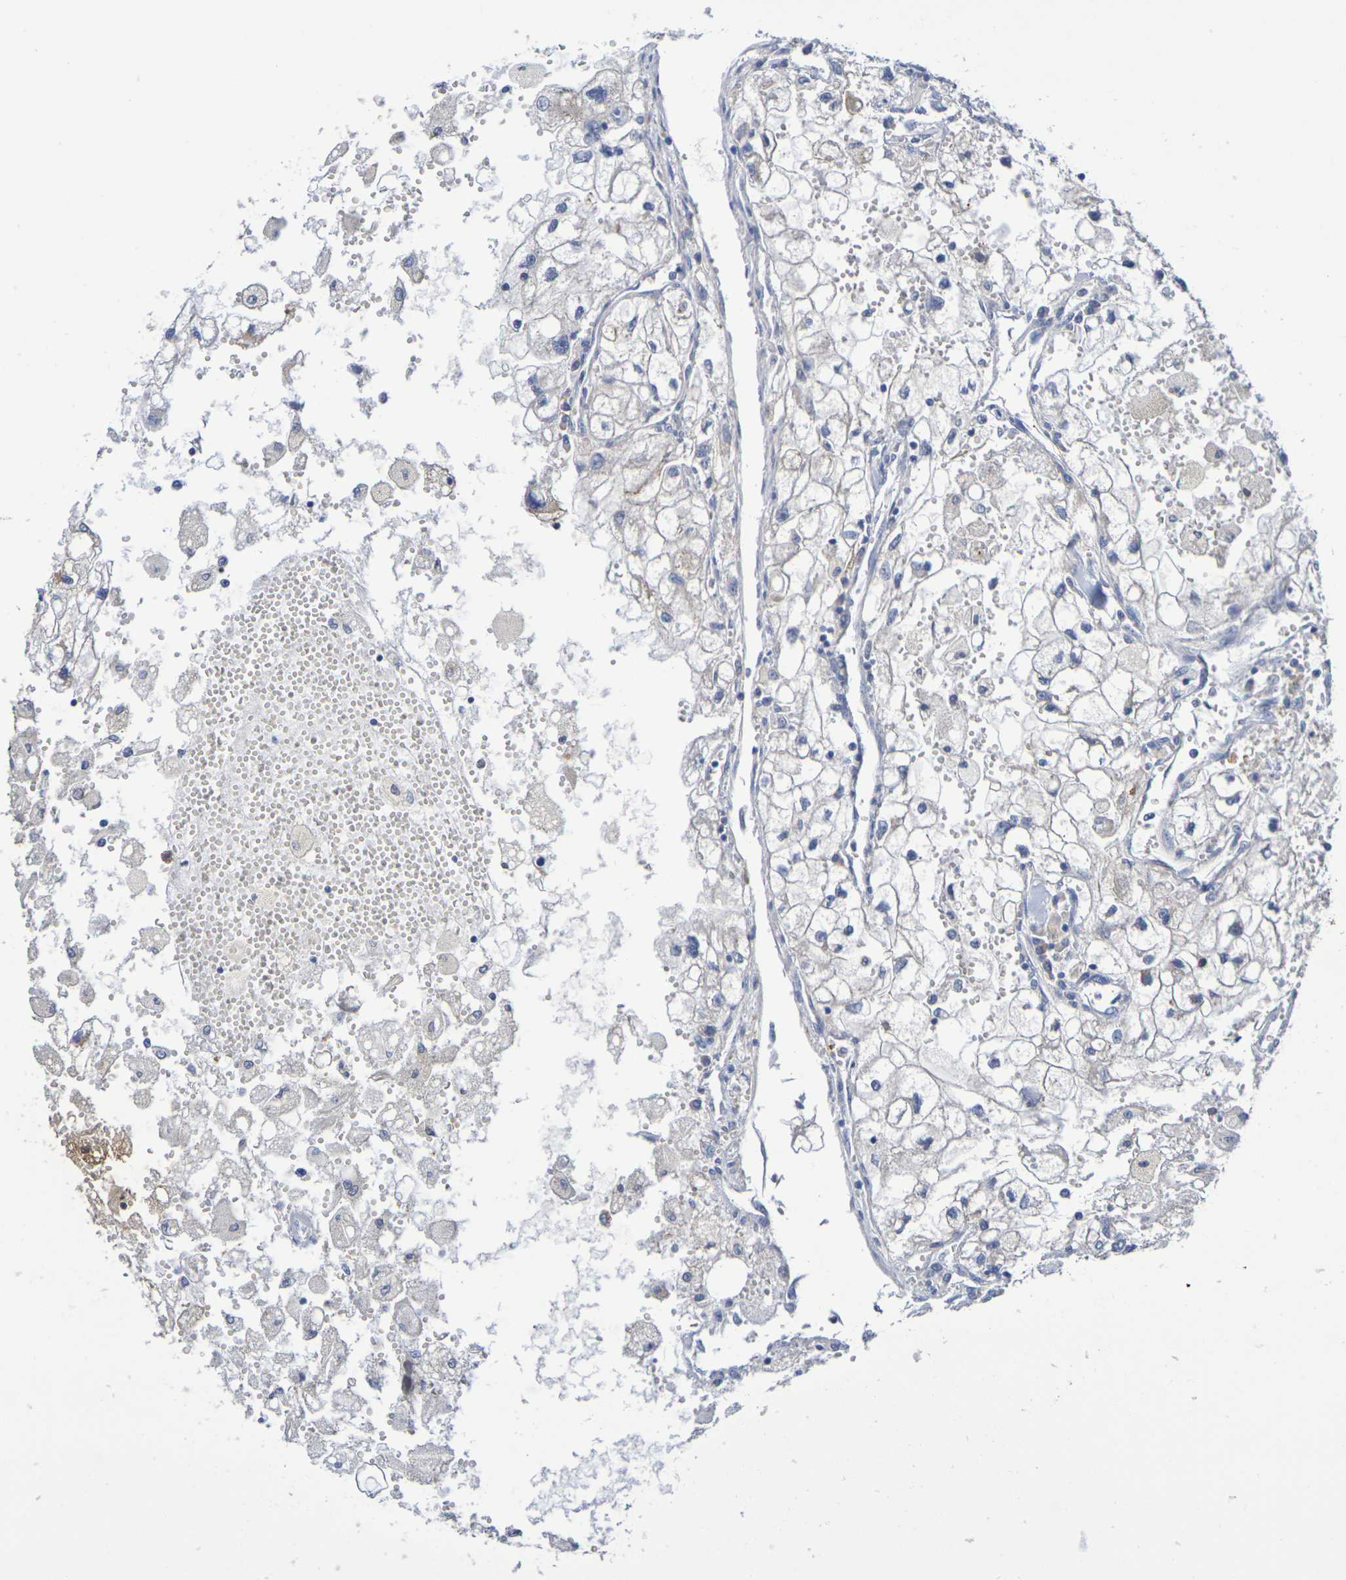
{"staining": {"intensity": "negative", "quantity": "none", "location": "none"}, "tissue": "renal cancer", "cell_type": "Tumor cells", "image_type": "cancer", "snomed": [{"axis": "morphology", "description": "Adenocarcinoma, NOS"}, {"axis": "topography", "description": "Kidney"}], "caption": "There is no significant expression in tumor cells of adenocarcinoma (renal). (Stains: DAB (3,3'-diaminobenzidine) IHC with hematoxylin counter stain, Microscopy: brightfield microscopy at high magnification).", "gene": "SDC4", "patient": {"sex": "female", "age": 70}}